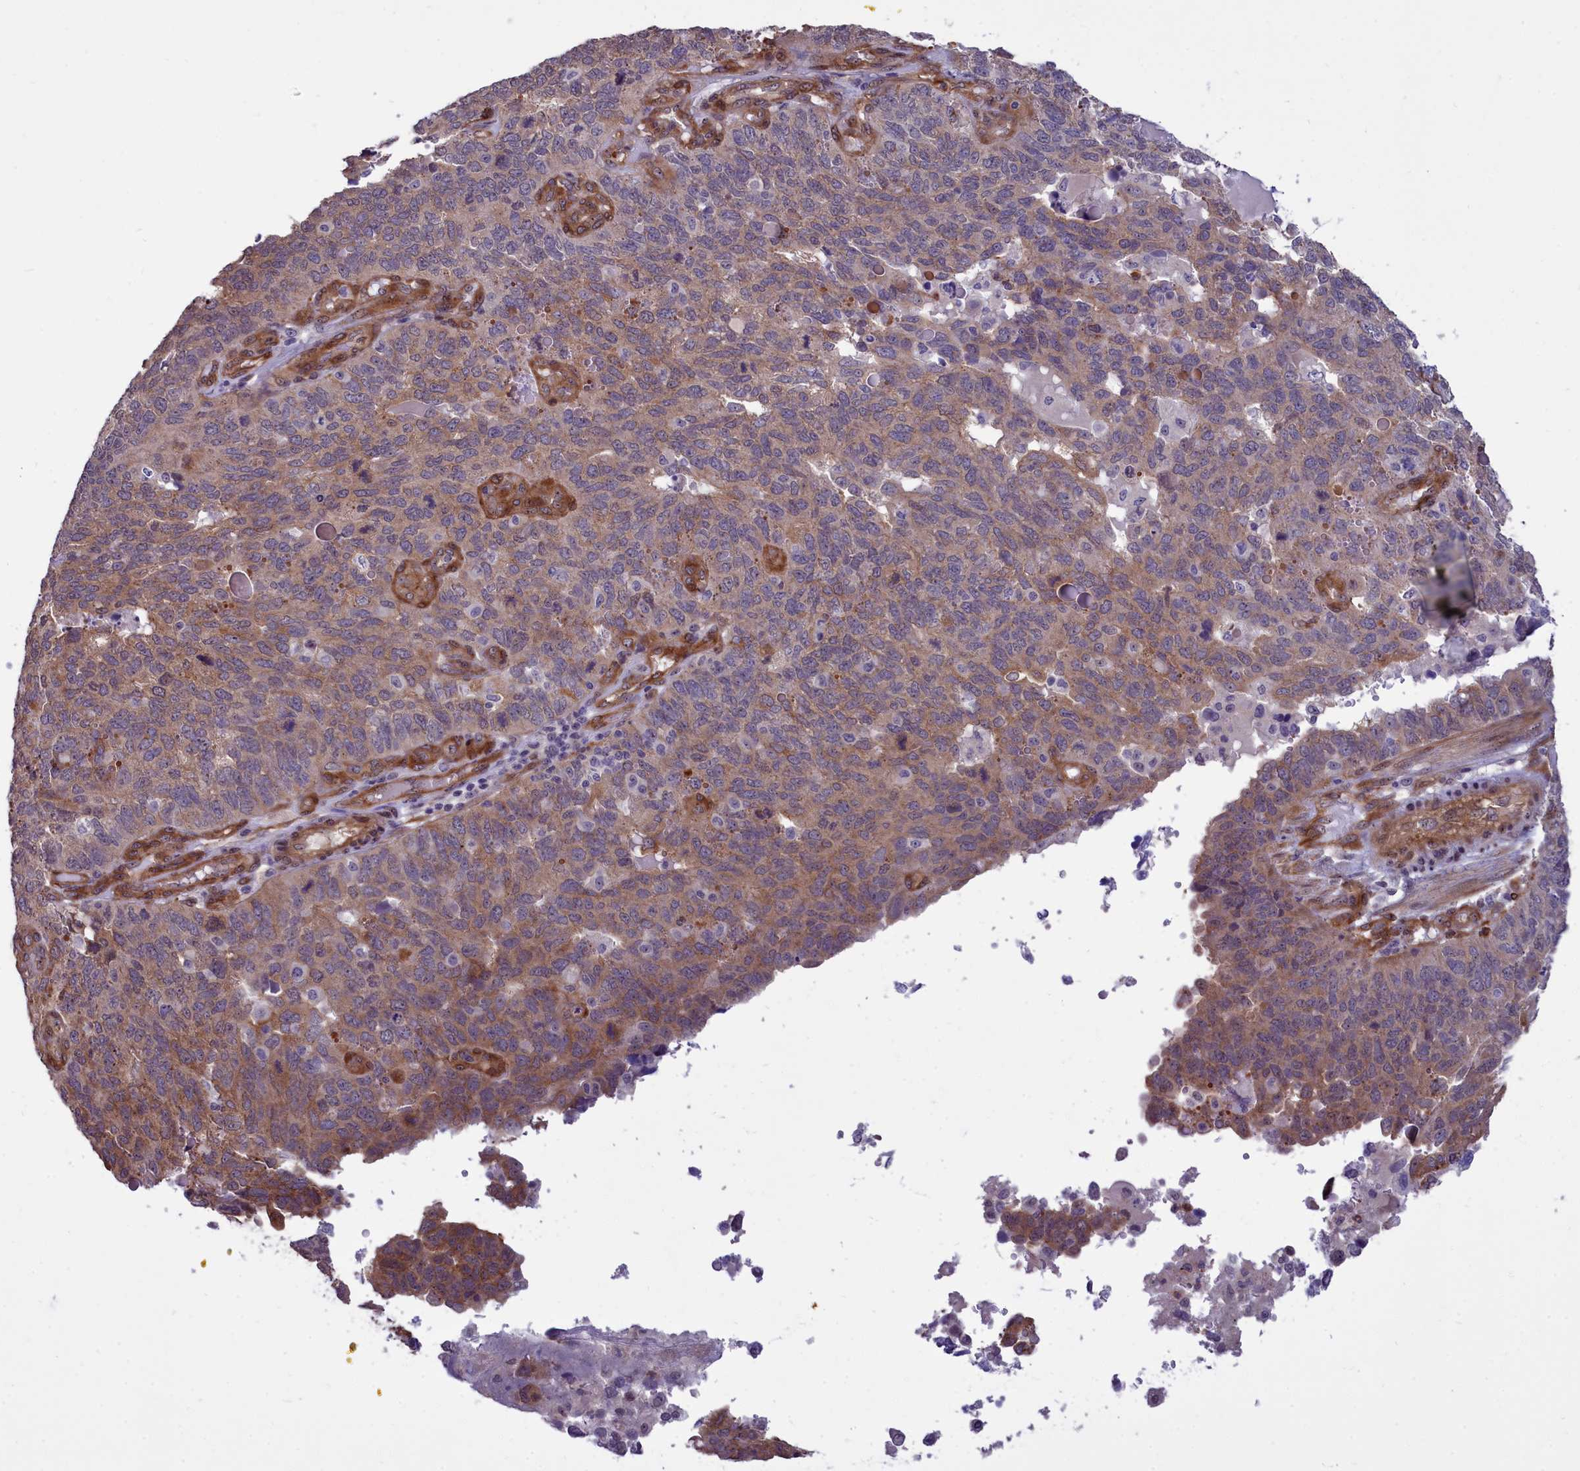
{"staining": {"intensity": "weak", "quantity": ">75%", "location": "cytoplasmic/membranous"}, "tissue": "endometrial cancer", "cell_type": "Tumor cells", "image_type": "cancer", "snomed": [{"axis": "morphology", "description": "Adenocarcinoma, NOS"}, {"axis": "topography", "description": "Endometrium"}], "caption": "DAB (3,3'-diaminobenzidine) immunohistochemical staining of endometrial cancer (adenocarcinoma) shows weak cytoplasmic/membranous protein expression in about >75% of tumor cells. The staining was performed using DAB (3,3'-diaminobenzidine) to visualize the protein expression in brown, while the nuclei were stained in blue with hematoxylin (Magnification: 20x).", "gene": "BCAR1", "patient": {"sex": "female", "age": 66}}